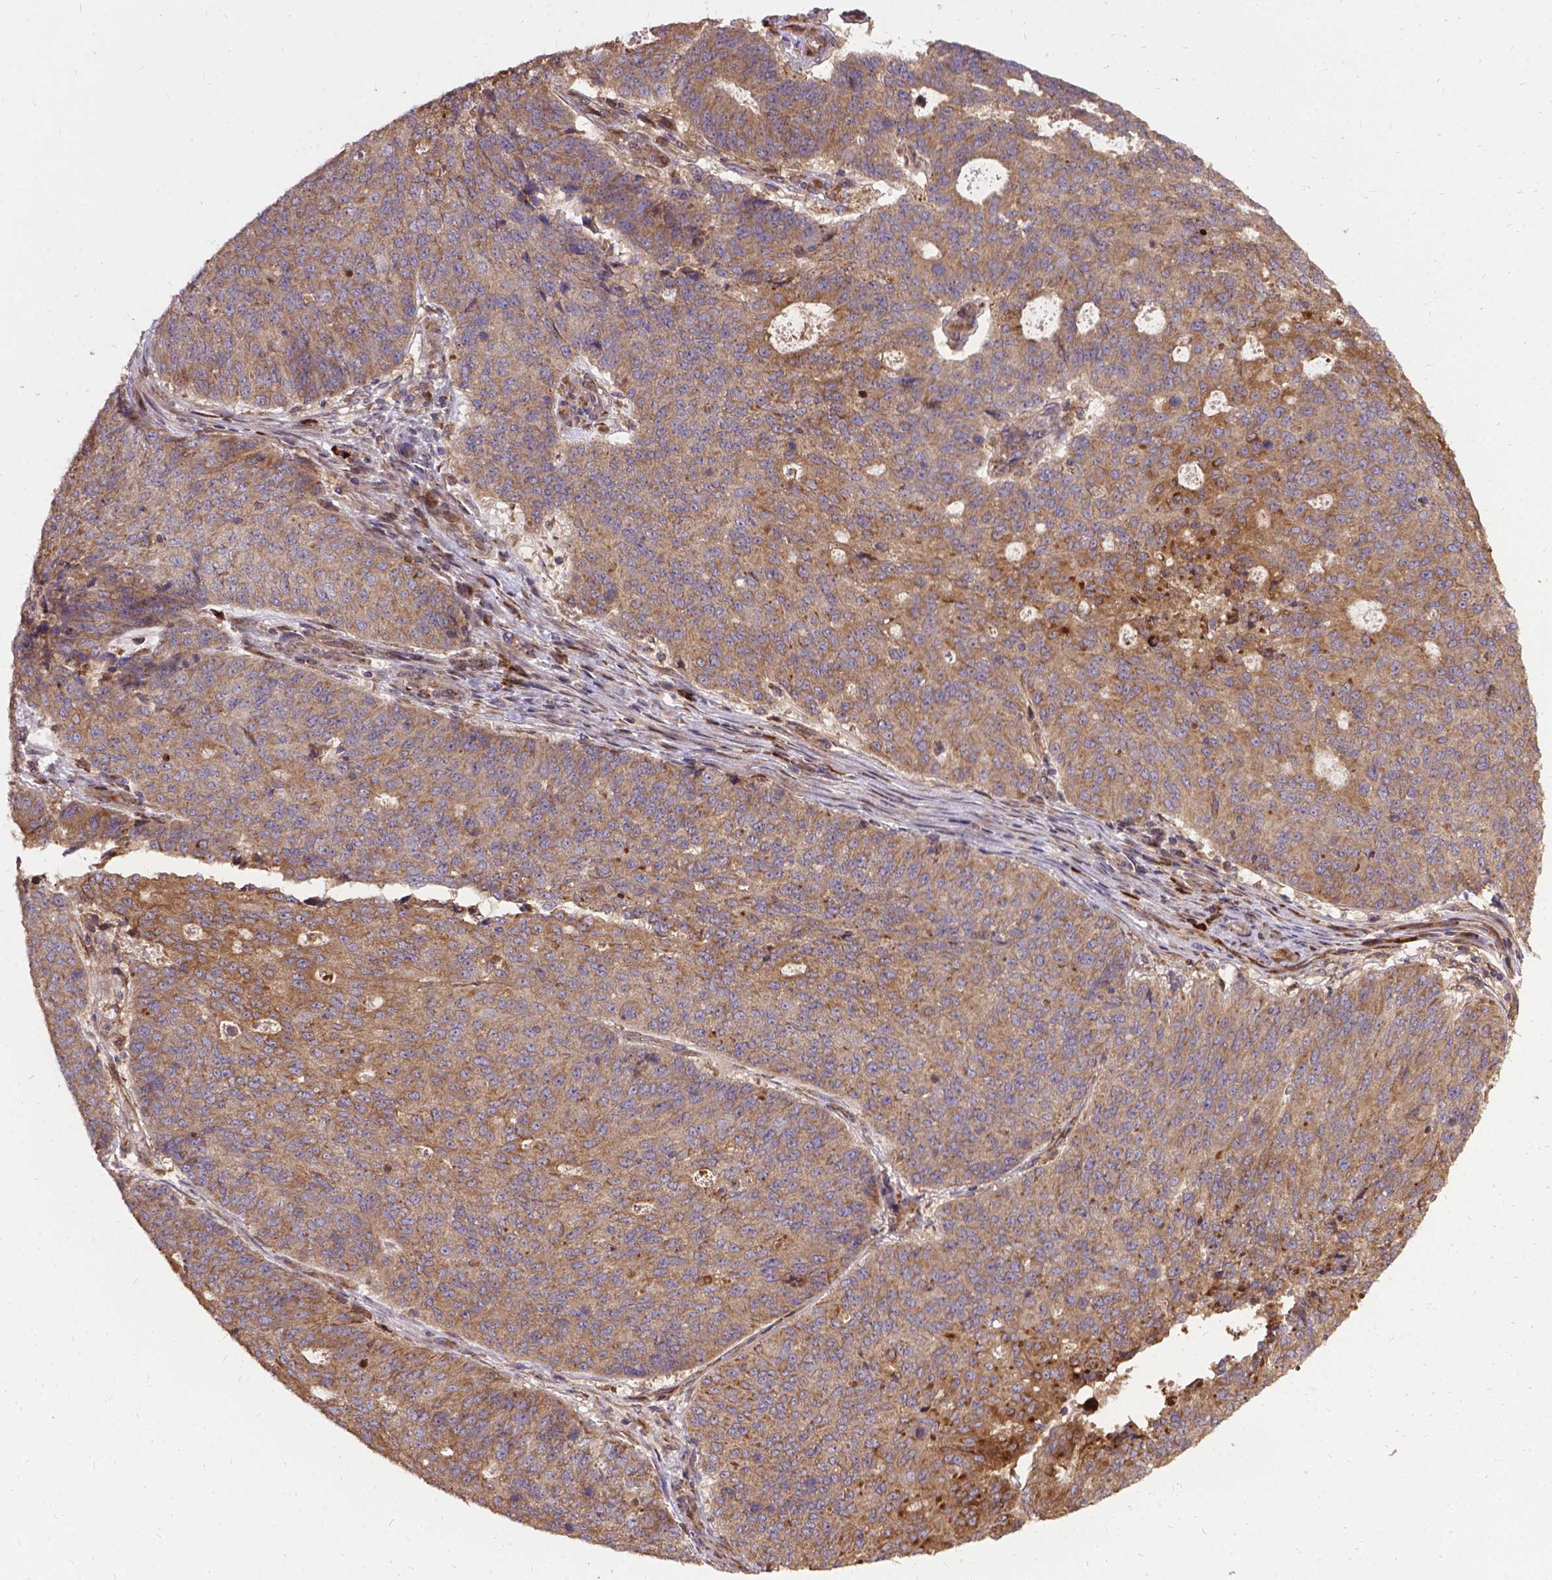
{"staining": {"intensity": "weak", "quantity": ">75%", "location": "cytoplasmic/membranous"}, "tissue": "endometrial cancer", "cell_type": "Tumor cells", "image_type": "cancer", "snomed": [{"axis": "morphology", "description": "Adenocarcinoma, NOS"}, {"axis": "topography", "description": "Endometrium"}], "caption": "Tumor cells reveal low levels of weak cytoplasmic/membranous positivity in about >75% of cells in adenocarcinoma (endometrial). (DAB IHC, brown staining for protein, blue staining for nuclei).", "gene": "DENND6A", "patient": {"sex": "female", "age": 82}}